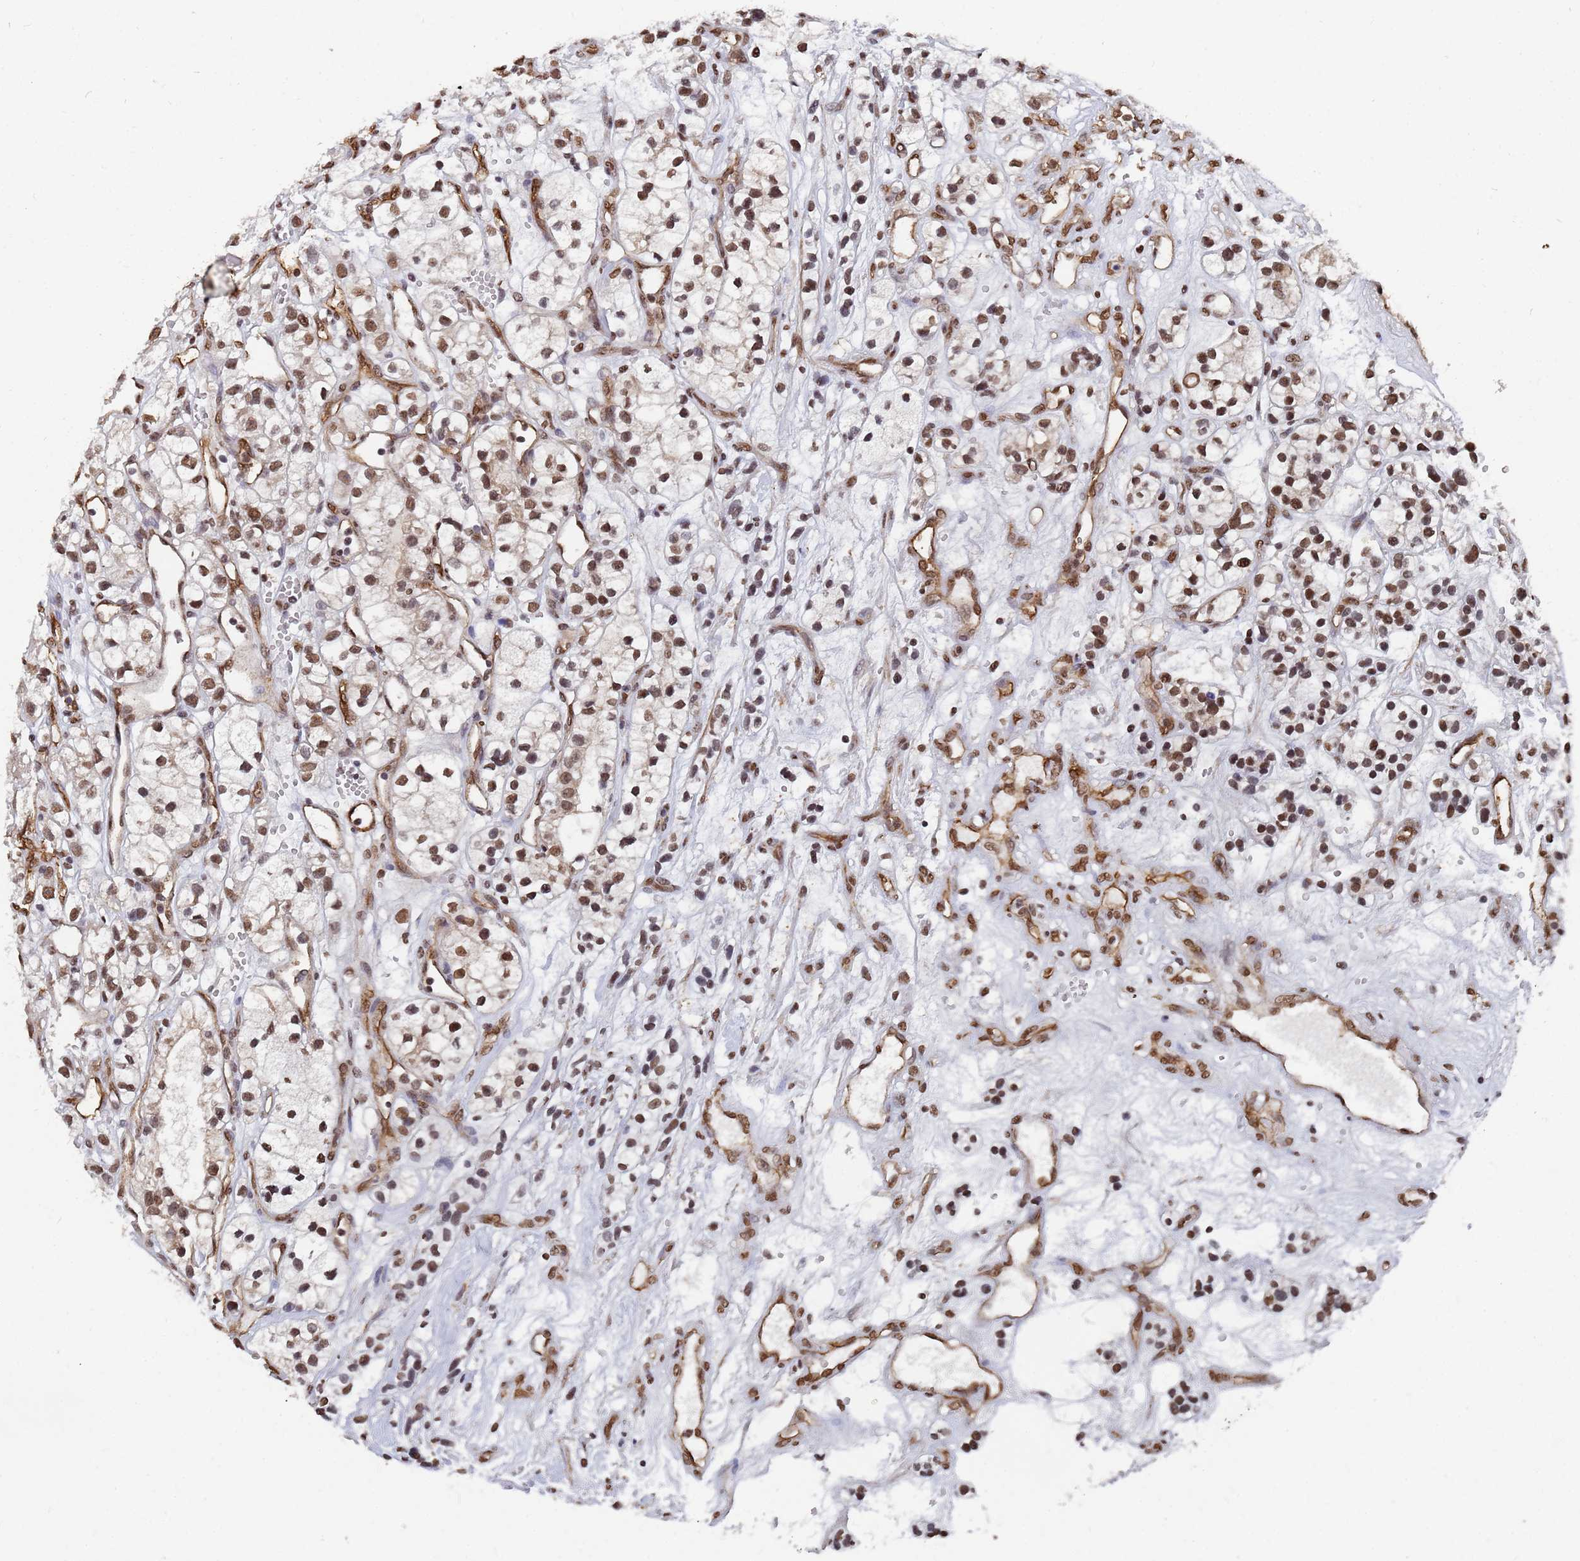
{"staining": {"intensity": "moderate", "quantity": ">75%", "location": "nuclear"}, "tissue": "renal cancer", "cell_type": "Tumor cells", "image_type": "cancer", "snomed": [{"axis": "morphology", "description": "Adenocarcinoma, NOS"}, {"axis": "topography", "description": "Kidney"}], "caption": "Immunohistochemistry (IHC) of renal cancer (adenocarcinoma) shows medium levels of moderate nuclear staining in approximately >75% of tumor cells. Using DAB (3,3'-diaminobenzidine) (brown) and hematoxylin (blue) stains, captured at high magnification using brightfield microscopy.", "gene": "RAVER2", "patient": {"sex": "female", "age": 57}}